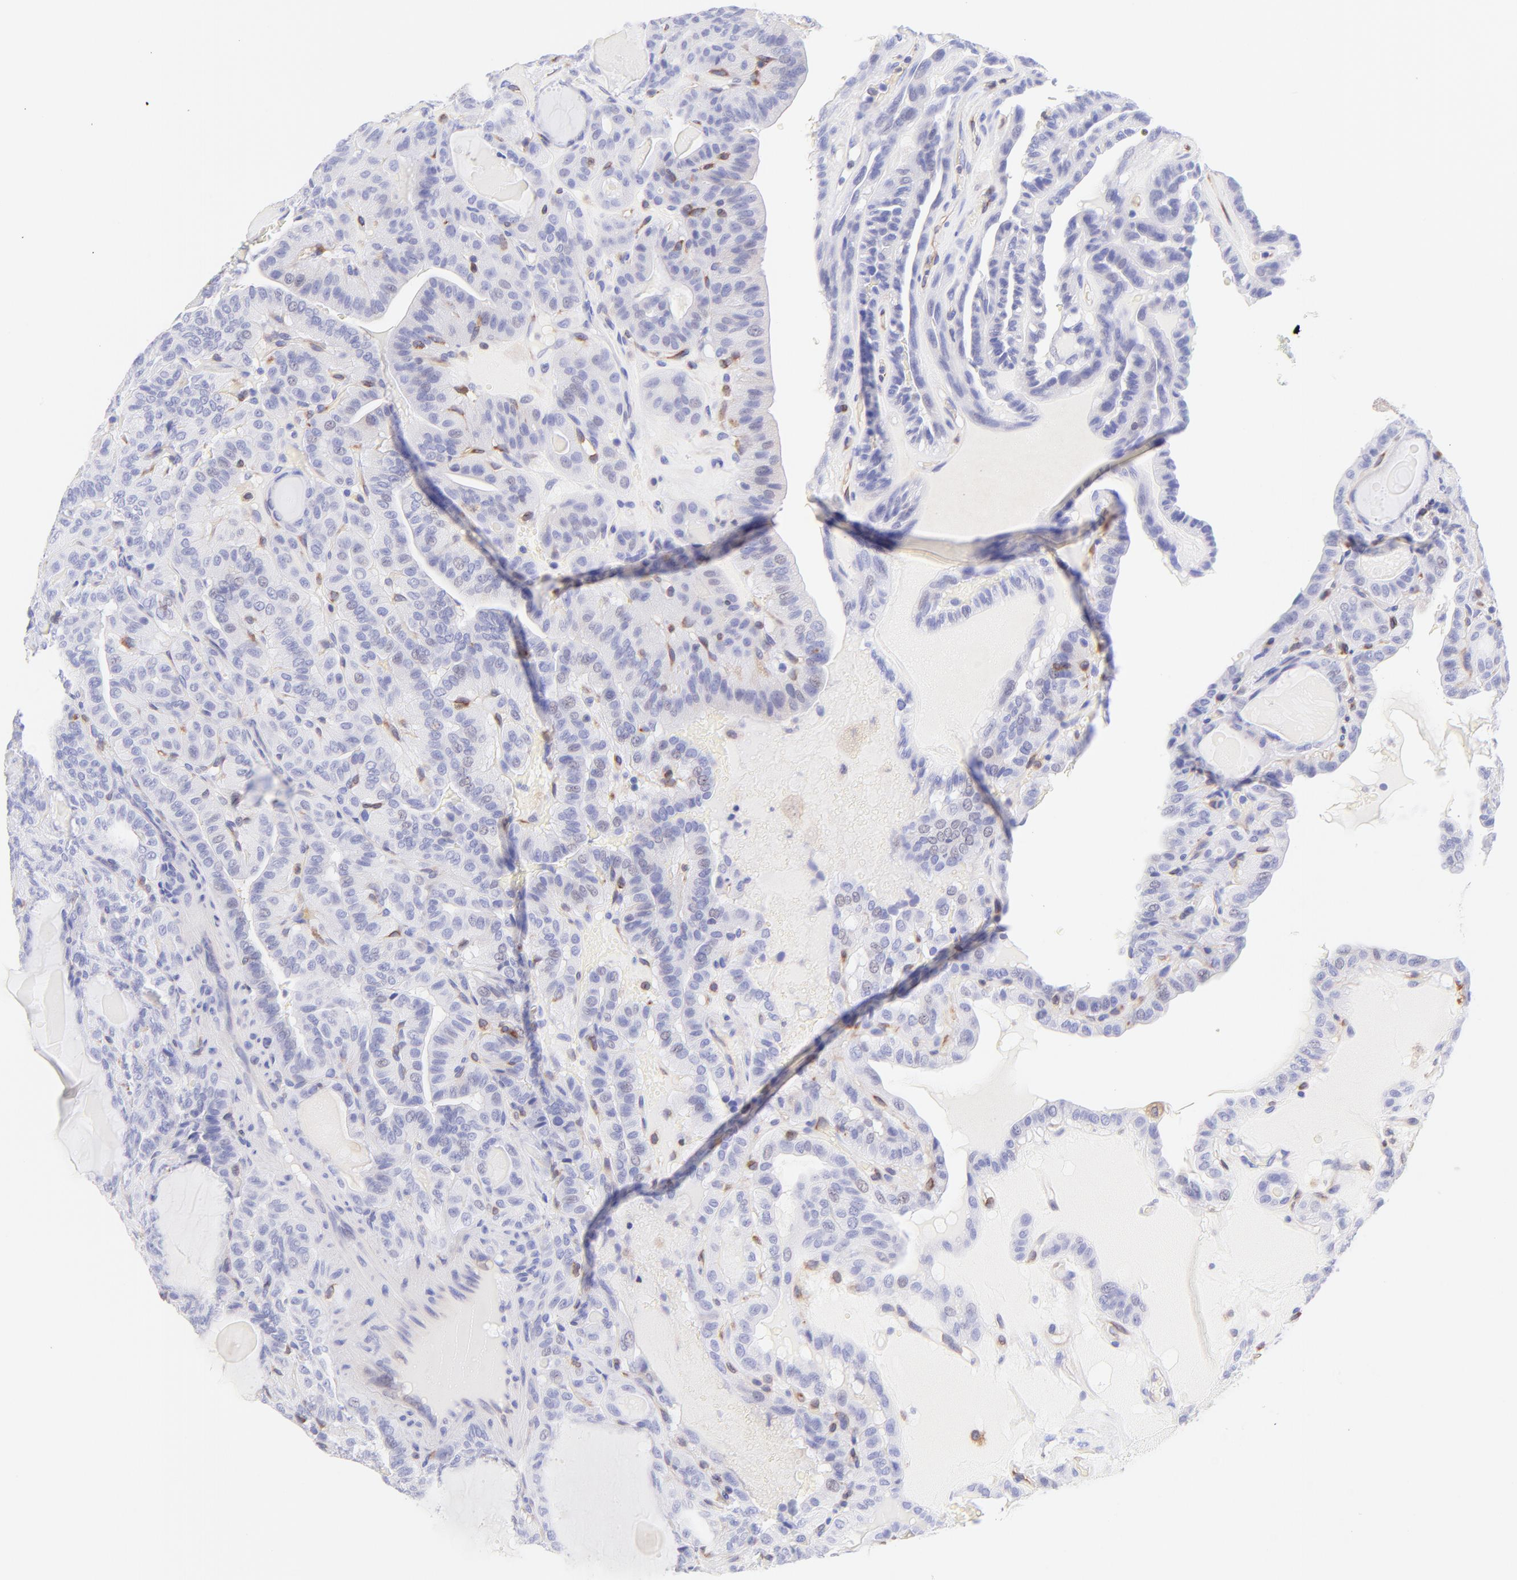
{"staining": {"intensity": "moderate", "quantity": "<25%", "location": "cytoplasmic/membranous"}, "tissue": "thyroid cancer", "cell_type": "Tumor cells", "image_type": "cancer", "snomed": [{"axis": "morphology", "description": "Papillary adenocarcinoma, NOS"}, {"axis": "topography", "description": "Thyroid gland"}], "caption": "About <25% of tumor cells in human thyroid cancer display moderate cytoplasmic/membranous protein expression as visualized by brown immunohistochemical staining.", "gene": "IRAG2", "patient": {"sex": "male", "age": 77}}